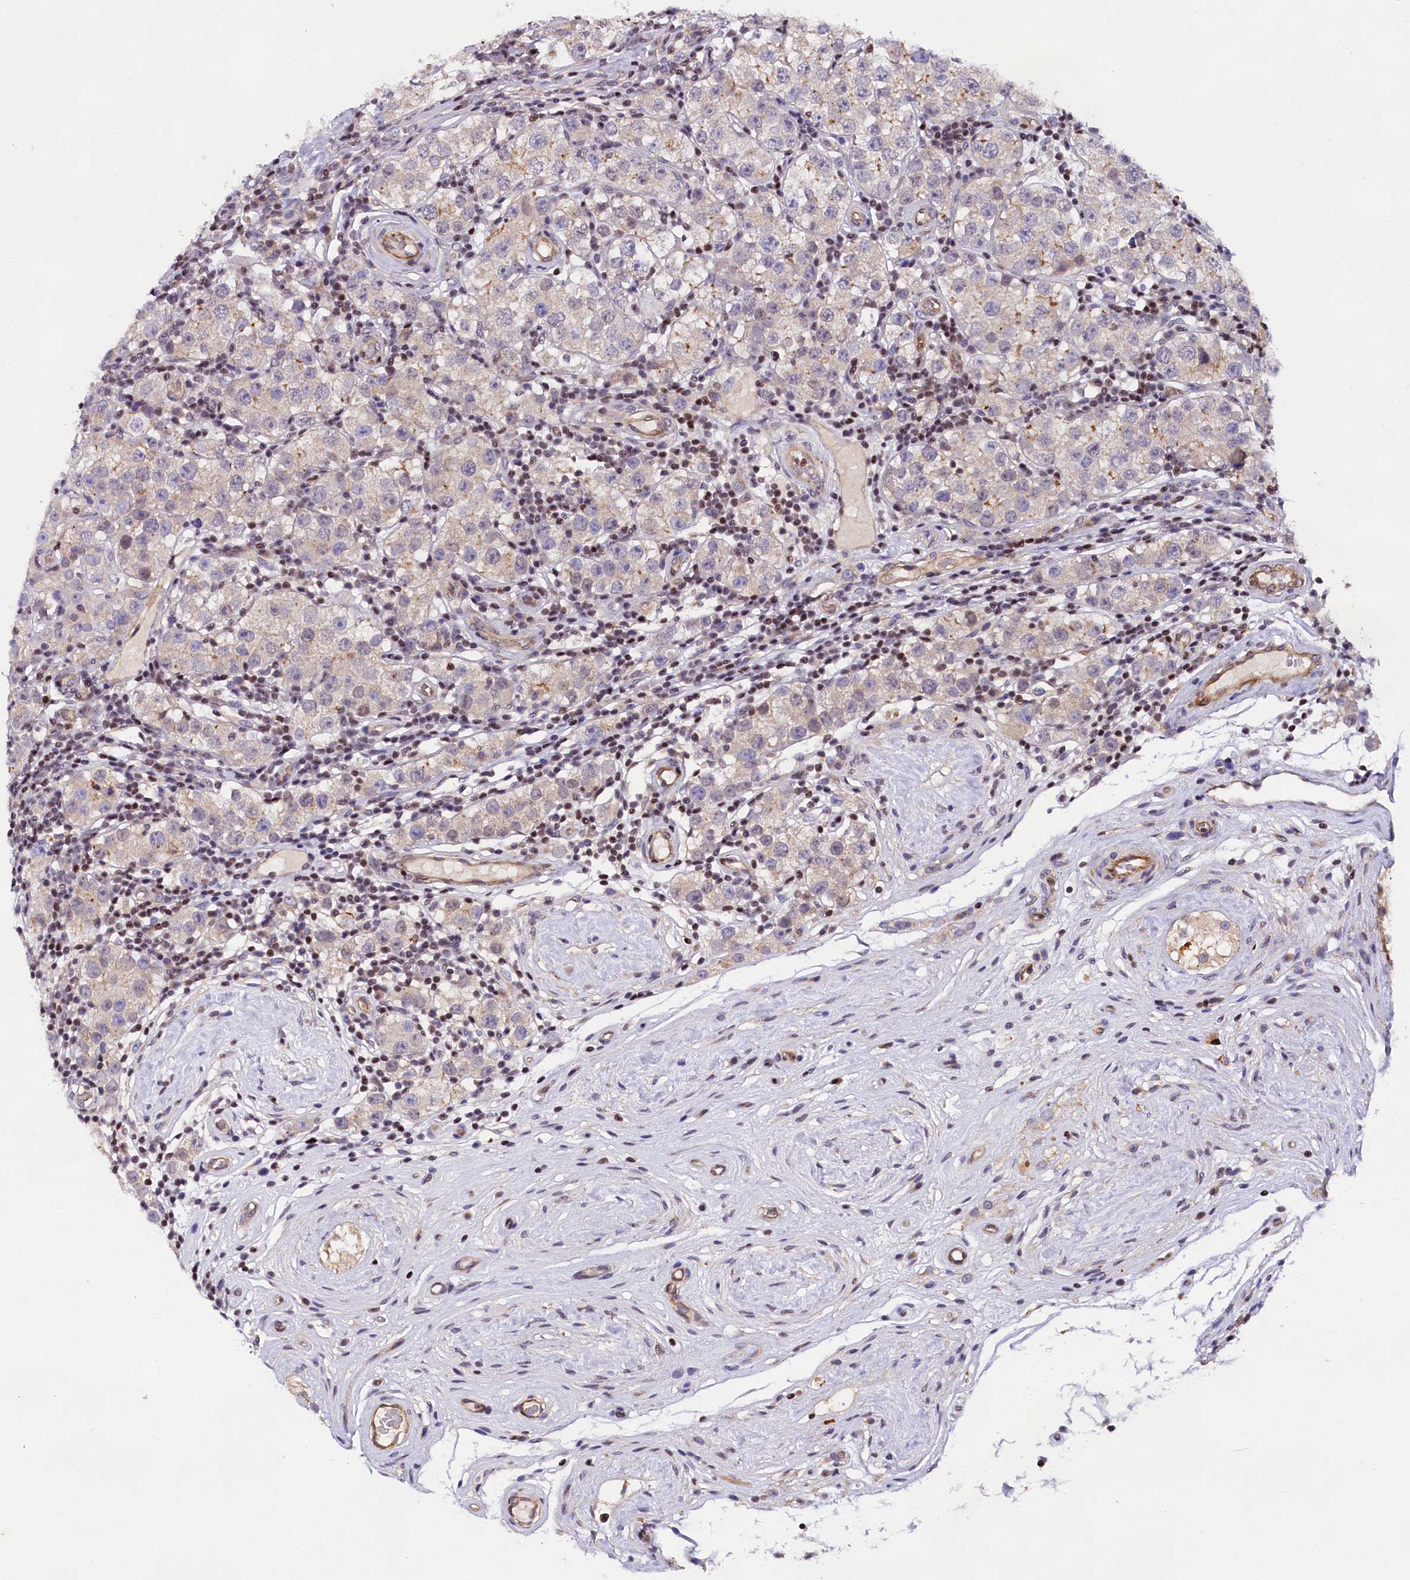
{"staining": {"intensity": "weak", "quantity": "<25%", "location": "cytoplasmic/membranous"}, "tissue": "testis cancer", "cell_type": "Tumor cells", "image_type": "cancer", "snomed": [{"axis": "morphology", "description": "Seminoma, NOS"}, {"axis": "topography", "description": "Testis"}], "caption": "This is an immunohistochemistry (IHC) photomicrograph of testis cancer (seminoma). There is no positivity in tumor cells.", "gene": "SP4", "patient": {"sex": "male", "age": 34}}